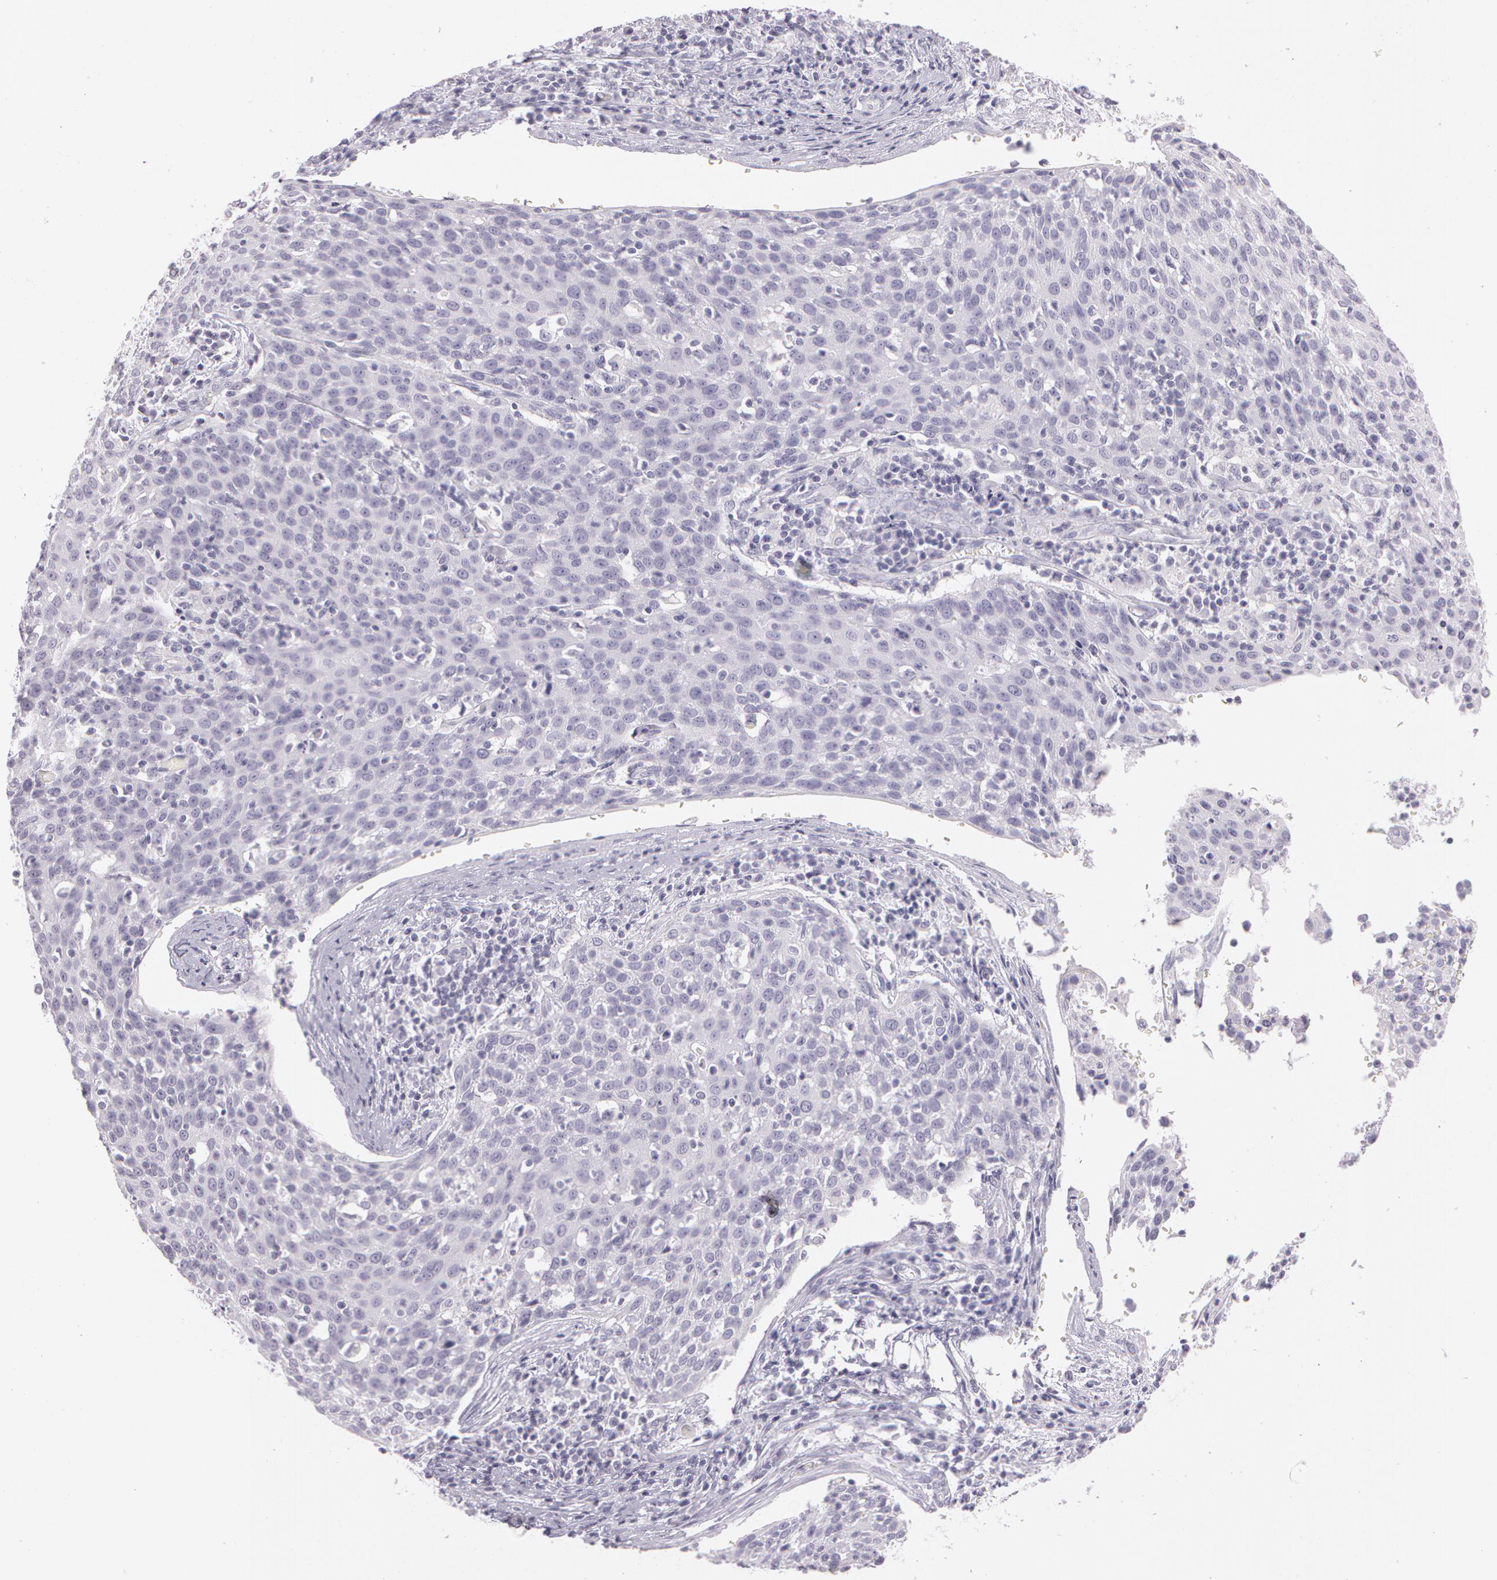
{"staining": {"intensity": "negative", "quantity": "none", "location": "none"}, "tissue": "cervical cancer", "cell_type": "Tumor cells", "image_type": "cancer", "snomed": [{"axis": "morphology", "description": "Squamous cell carcinoma, NOS"}, {"axis": "topography", "description": "Cervix"}], "caption": "Cervical squamous cell carcinoma was stained to show a protein in brown. There is no significant expression in tumor cells.", "gene": "OTC", "patient": {"sex": "female", "age": 38}}